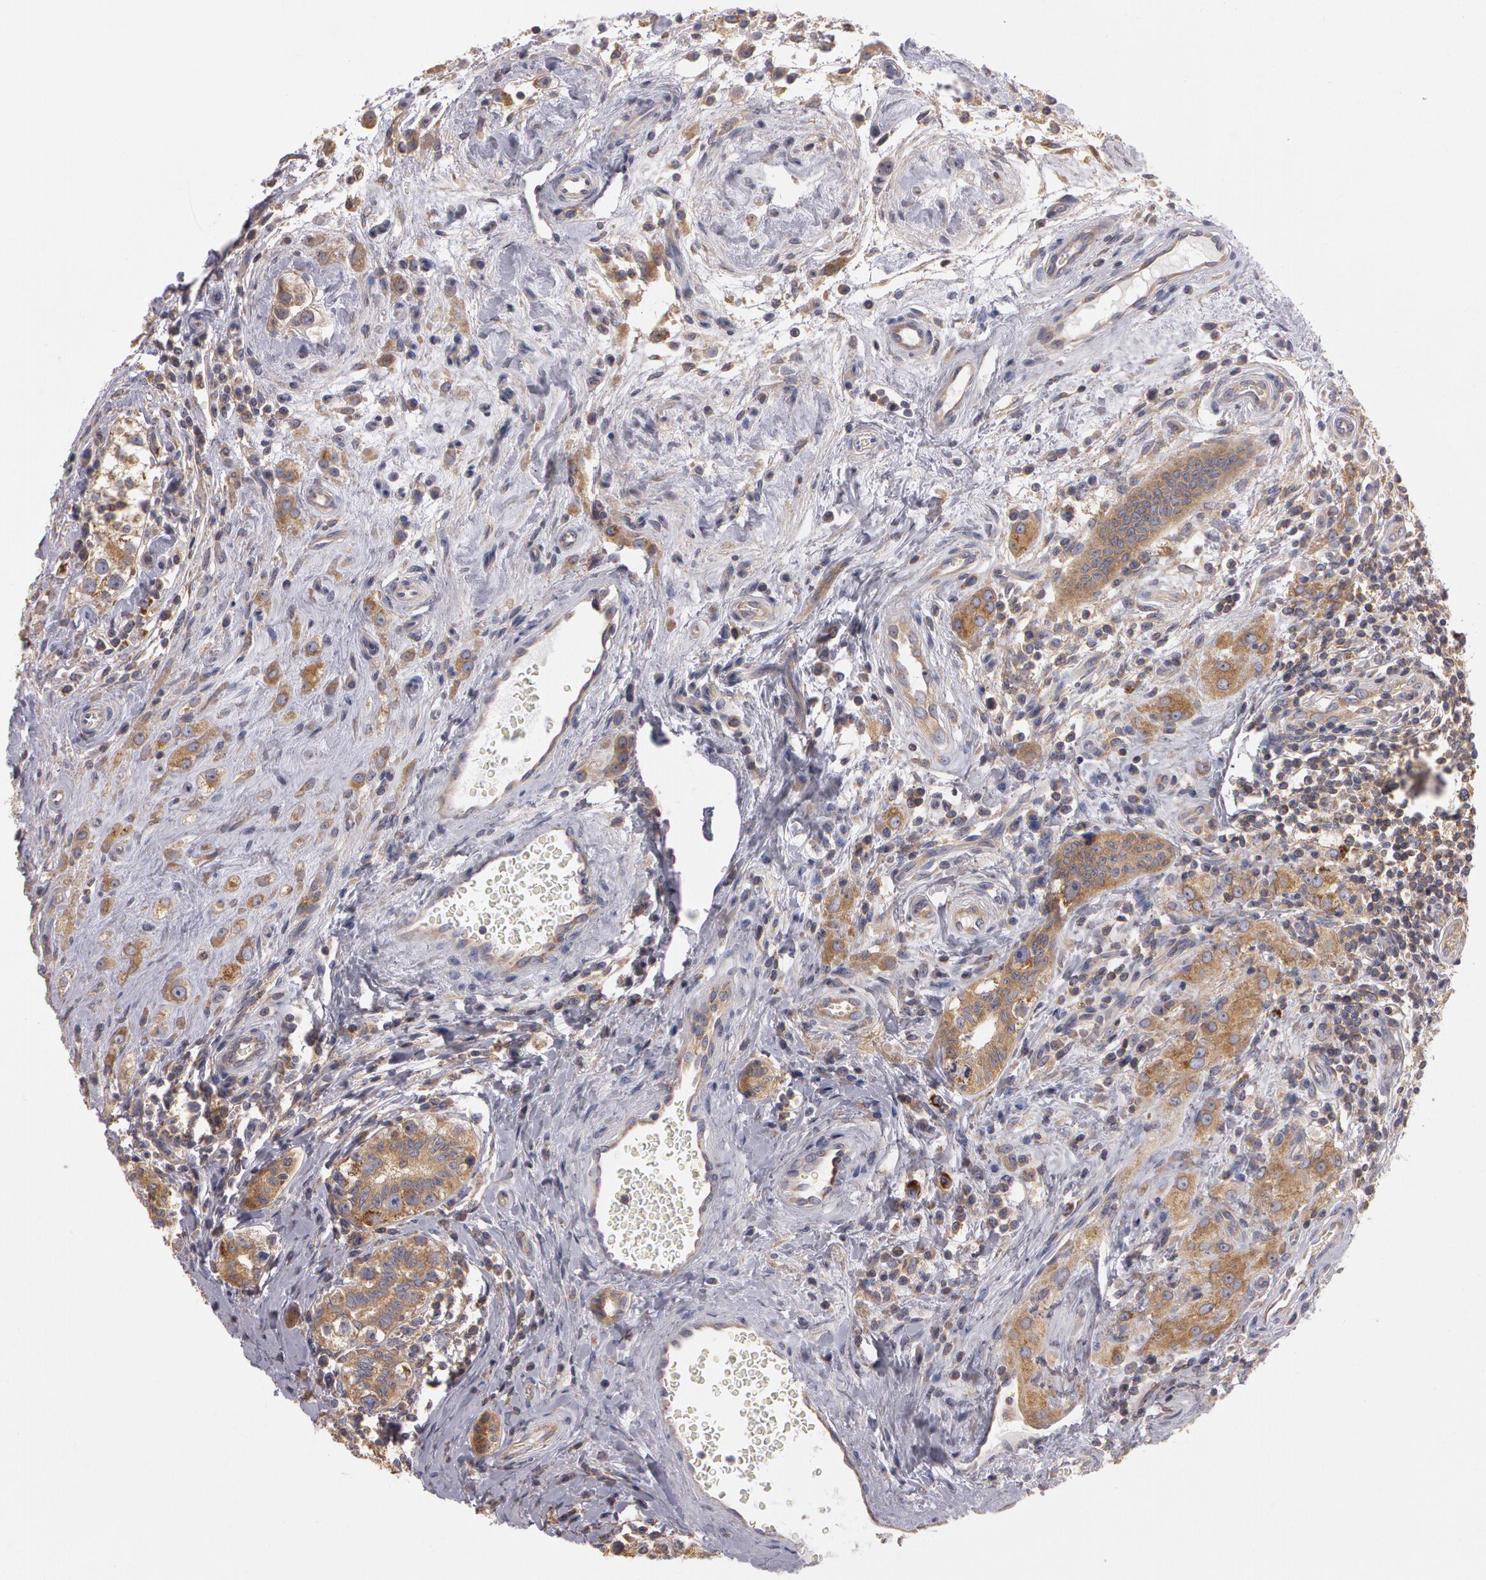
{"staining": {"intensity": "moderate", "quantity": "25%-75%", "location": "cytoplasmic/membranous"}, "tissue": "testis cancer", "cell_type": "Tumor cells", "image_type": "cancer", "snomed": [{"axis": "morphology", "description": "Seminoma, NOS"}, {"axis": "topography", "description": "Testis"}], "caption": "The micrograph reveals immunohistochemical staining of testis cancer (seminoma). There is moderate cytoplasmic/membranous positivity is seen in approximately 25%-75% of tumor cells.", "gene": "NEK9", "patient": {"sex": "male", "age": 32}}